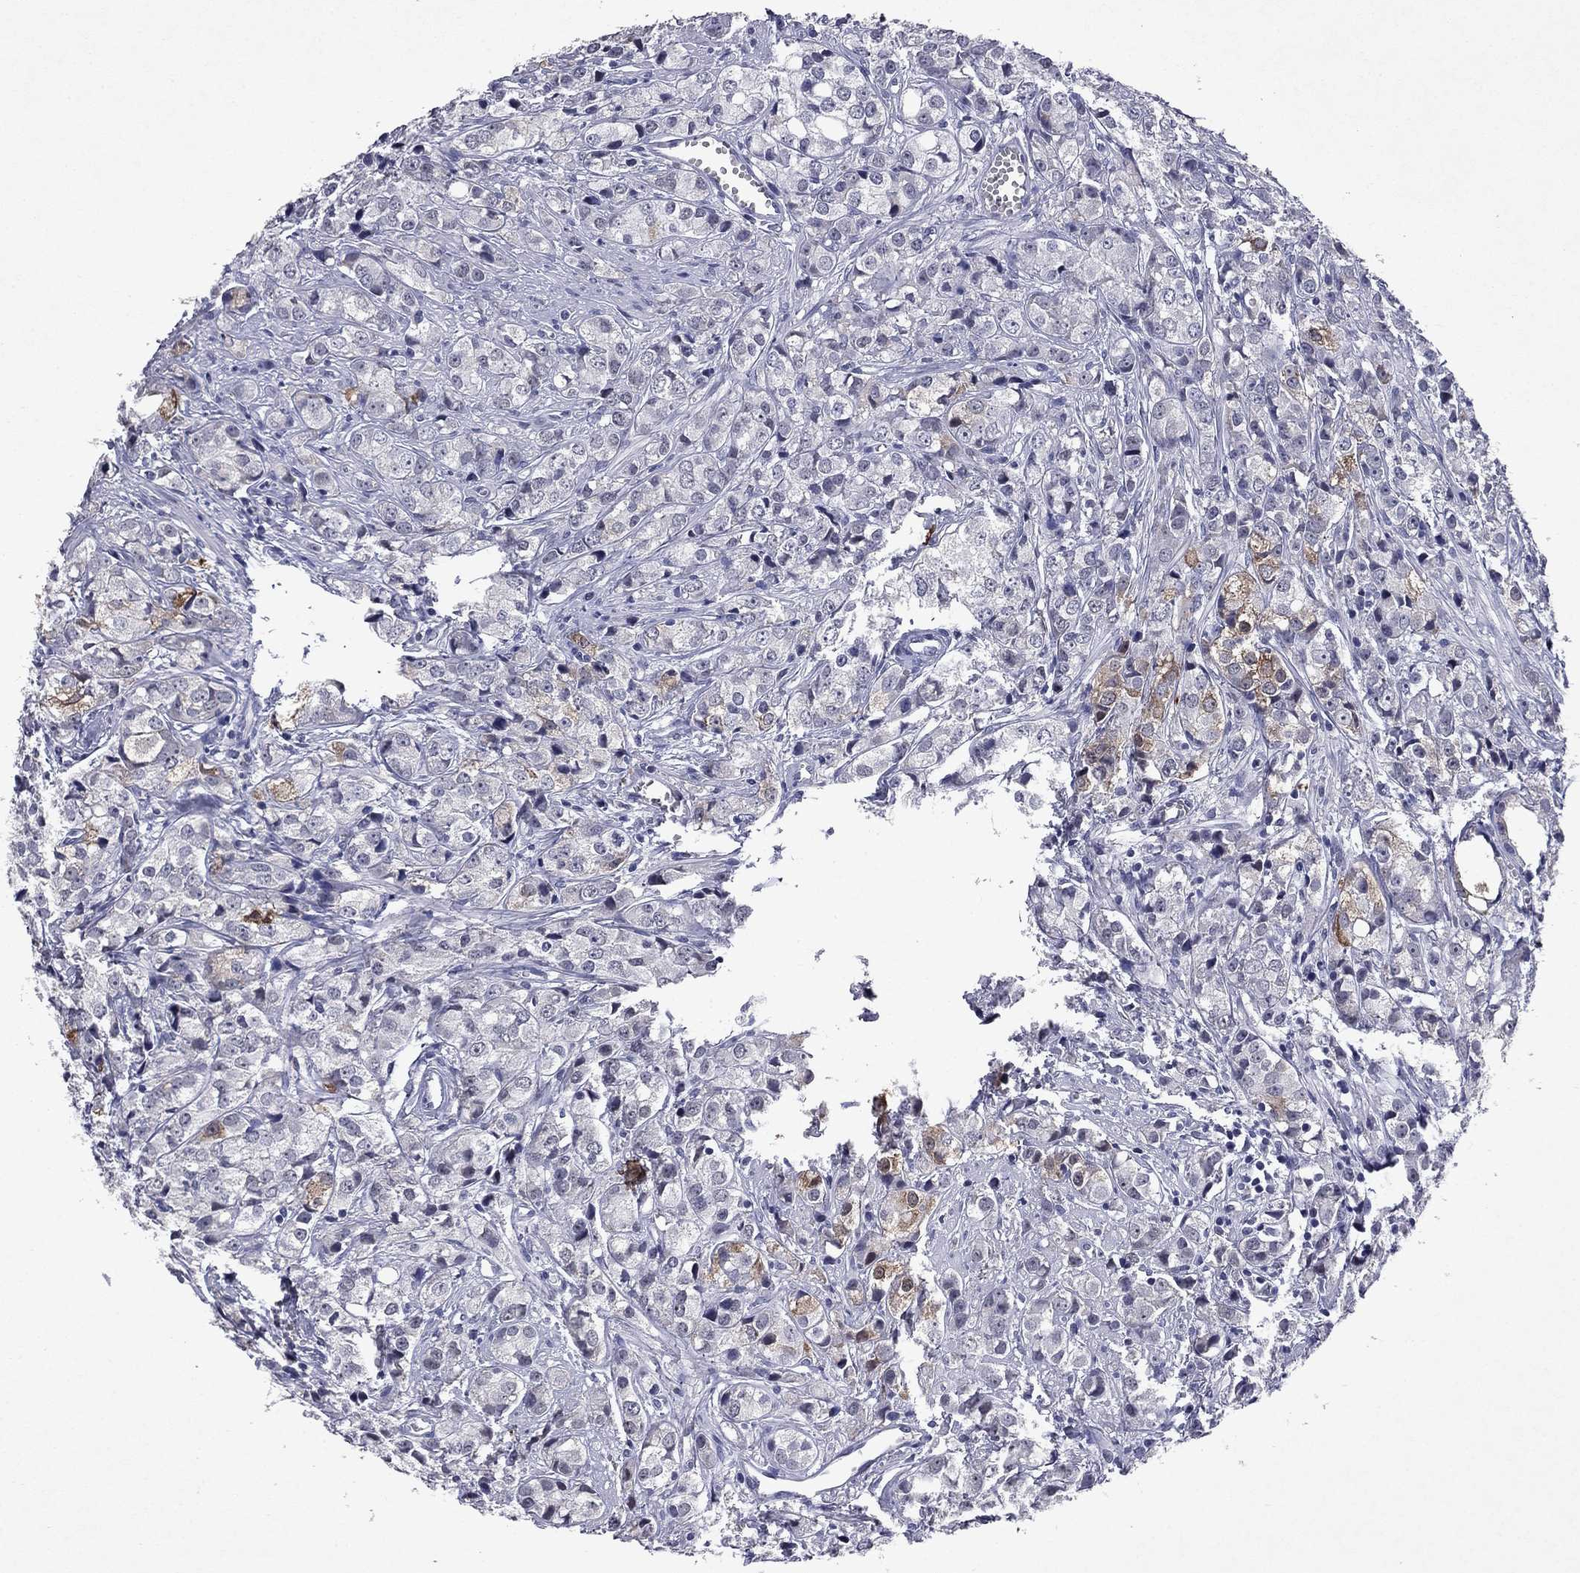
{"staining": {"intensity": "negative", "quantity": "none", "location": "none"}, "tissue": "prostate cancer", "cell_type": "Tumor cells", "image_type": "cancer", "snomed": [{"axis": "morphology", "description": "Adenocarcinoma, Medium grade"}, {"axis": "topography", "description": "Prostate"}], "caption": "The IHC image has no significant positivity in tumor cells of prostate cancer (medium-grade adenocarcinoma) tissue.", "gene": "ECM1", "patient": {"sex": "male", "age": 74}}